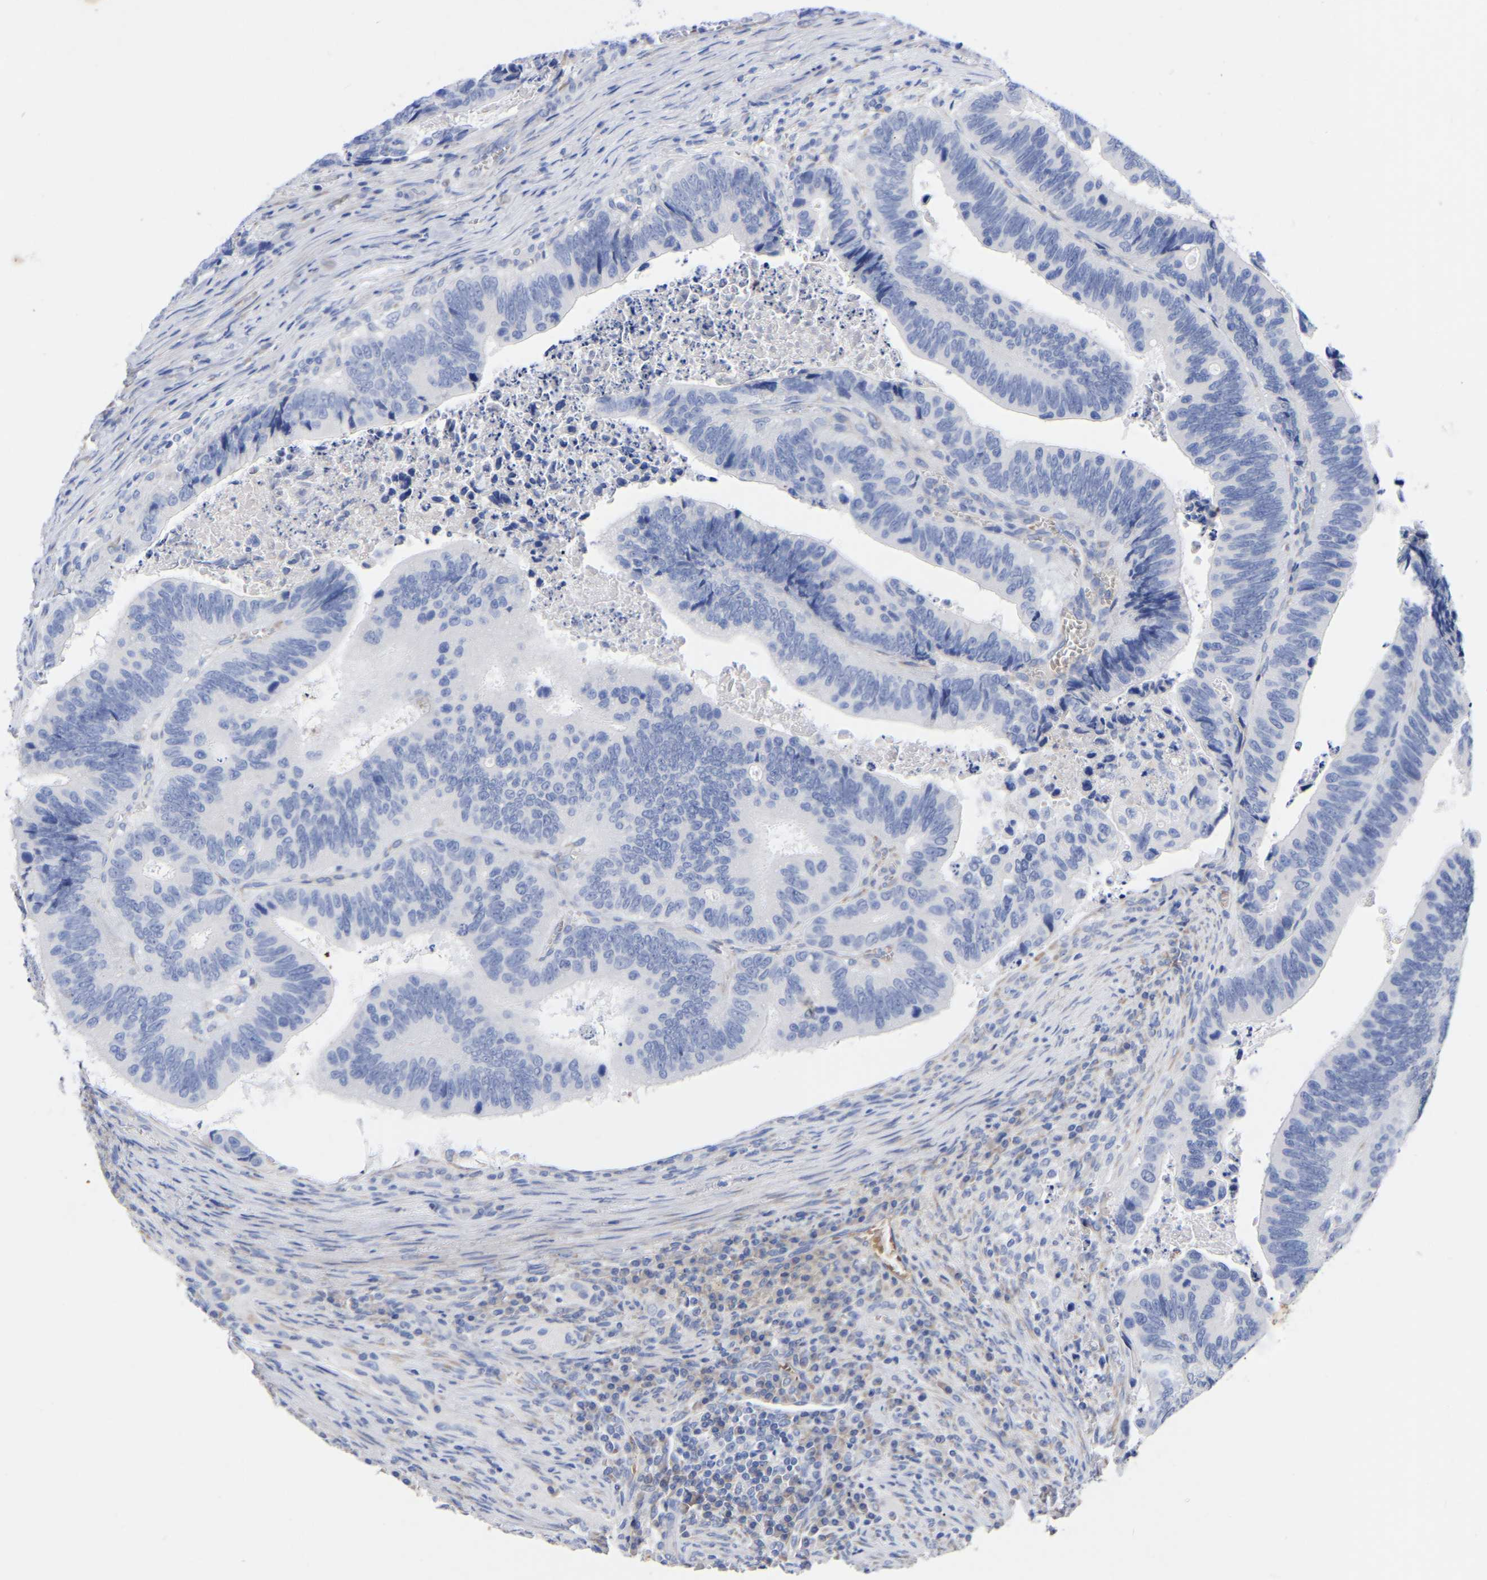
{"staining": {"intensity": "negative", "quantity": "none", "location": "none"}, "tissue": "colorectal cancer", "cell_type": "Tumor cells", "image_type": "cancer", "snomed": [{"axis": "morphology", "description": "Inflammation, NOS"}, {"axis": "morphology", "description": "Adenocarcinoma, NOS"}, {"axis": "topography", "description": "Colon"}], "caption": "DAB immunohistochemical staining of human adenocarcinoma (colorectal) shows no significant positivity in tumor cells. (IHC, brightfield microscopy, high magnification).", "gene": "GDF3", "patient": {"sex": "male", "age": 72}}